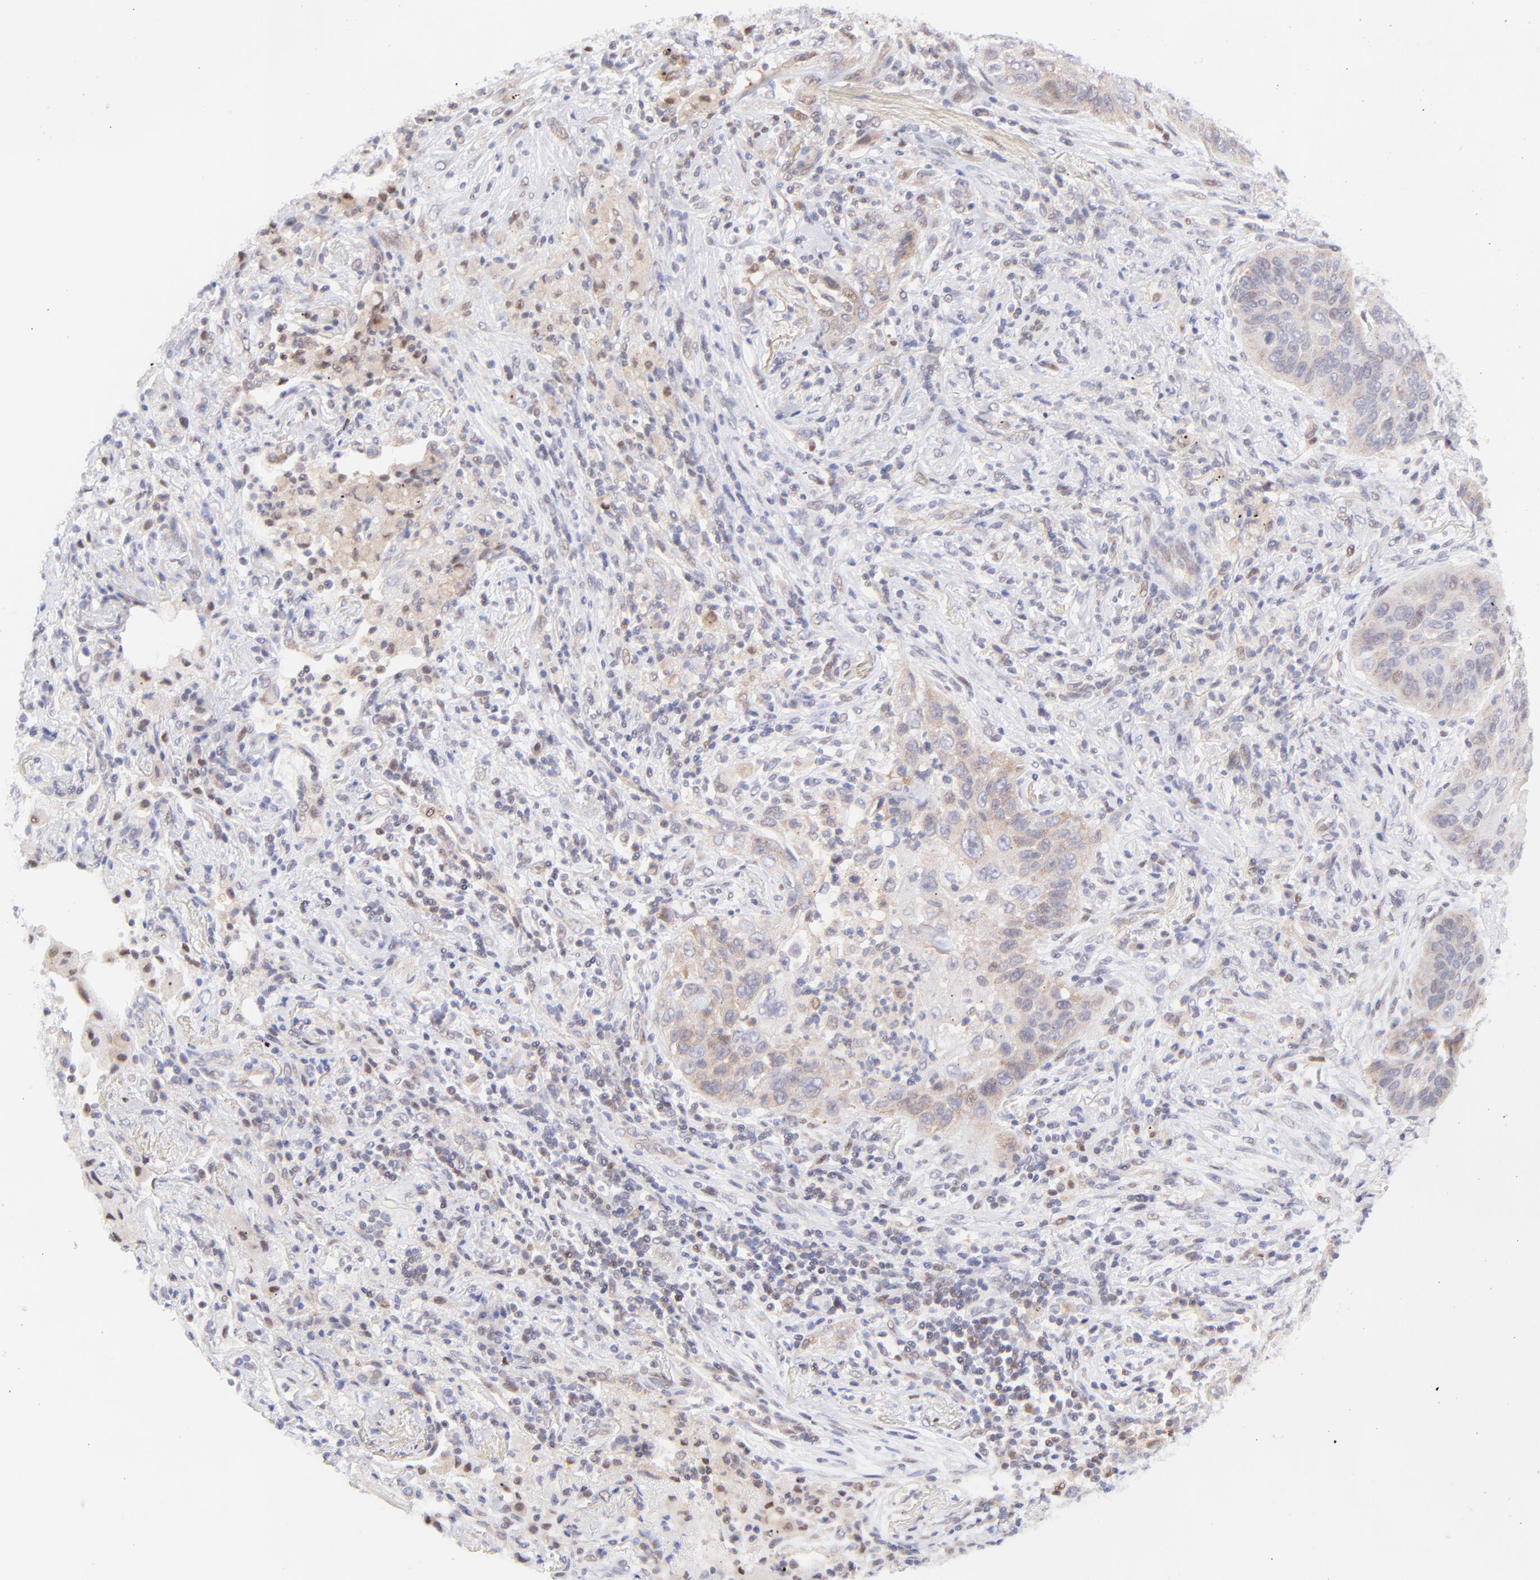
{"staining": {"intensity": "weak", "quantity": "<25%", "location": "nuclear"}, "tissue": "lung cancer", "cell_type": "Tumor cells", "image_type": "cancer", "snomed": [{"axis": "morphology", "description": "Squamous cell carcinoma, NOS"}, {"axis": "topography", "description": "Lung"}], "caption": "A histopathology image of squamous cell carcinoma (lung) stained for a protein displays no brown staining in tumor cells. (Stains: DAB immunohistochemistry with hematoxylin counter stain, Microscopy: brightfield microscopy at high magnification).", "gene": "PBDC1", "patient": {"sex": "female", "age": 67}}